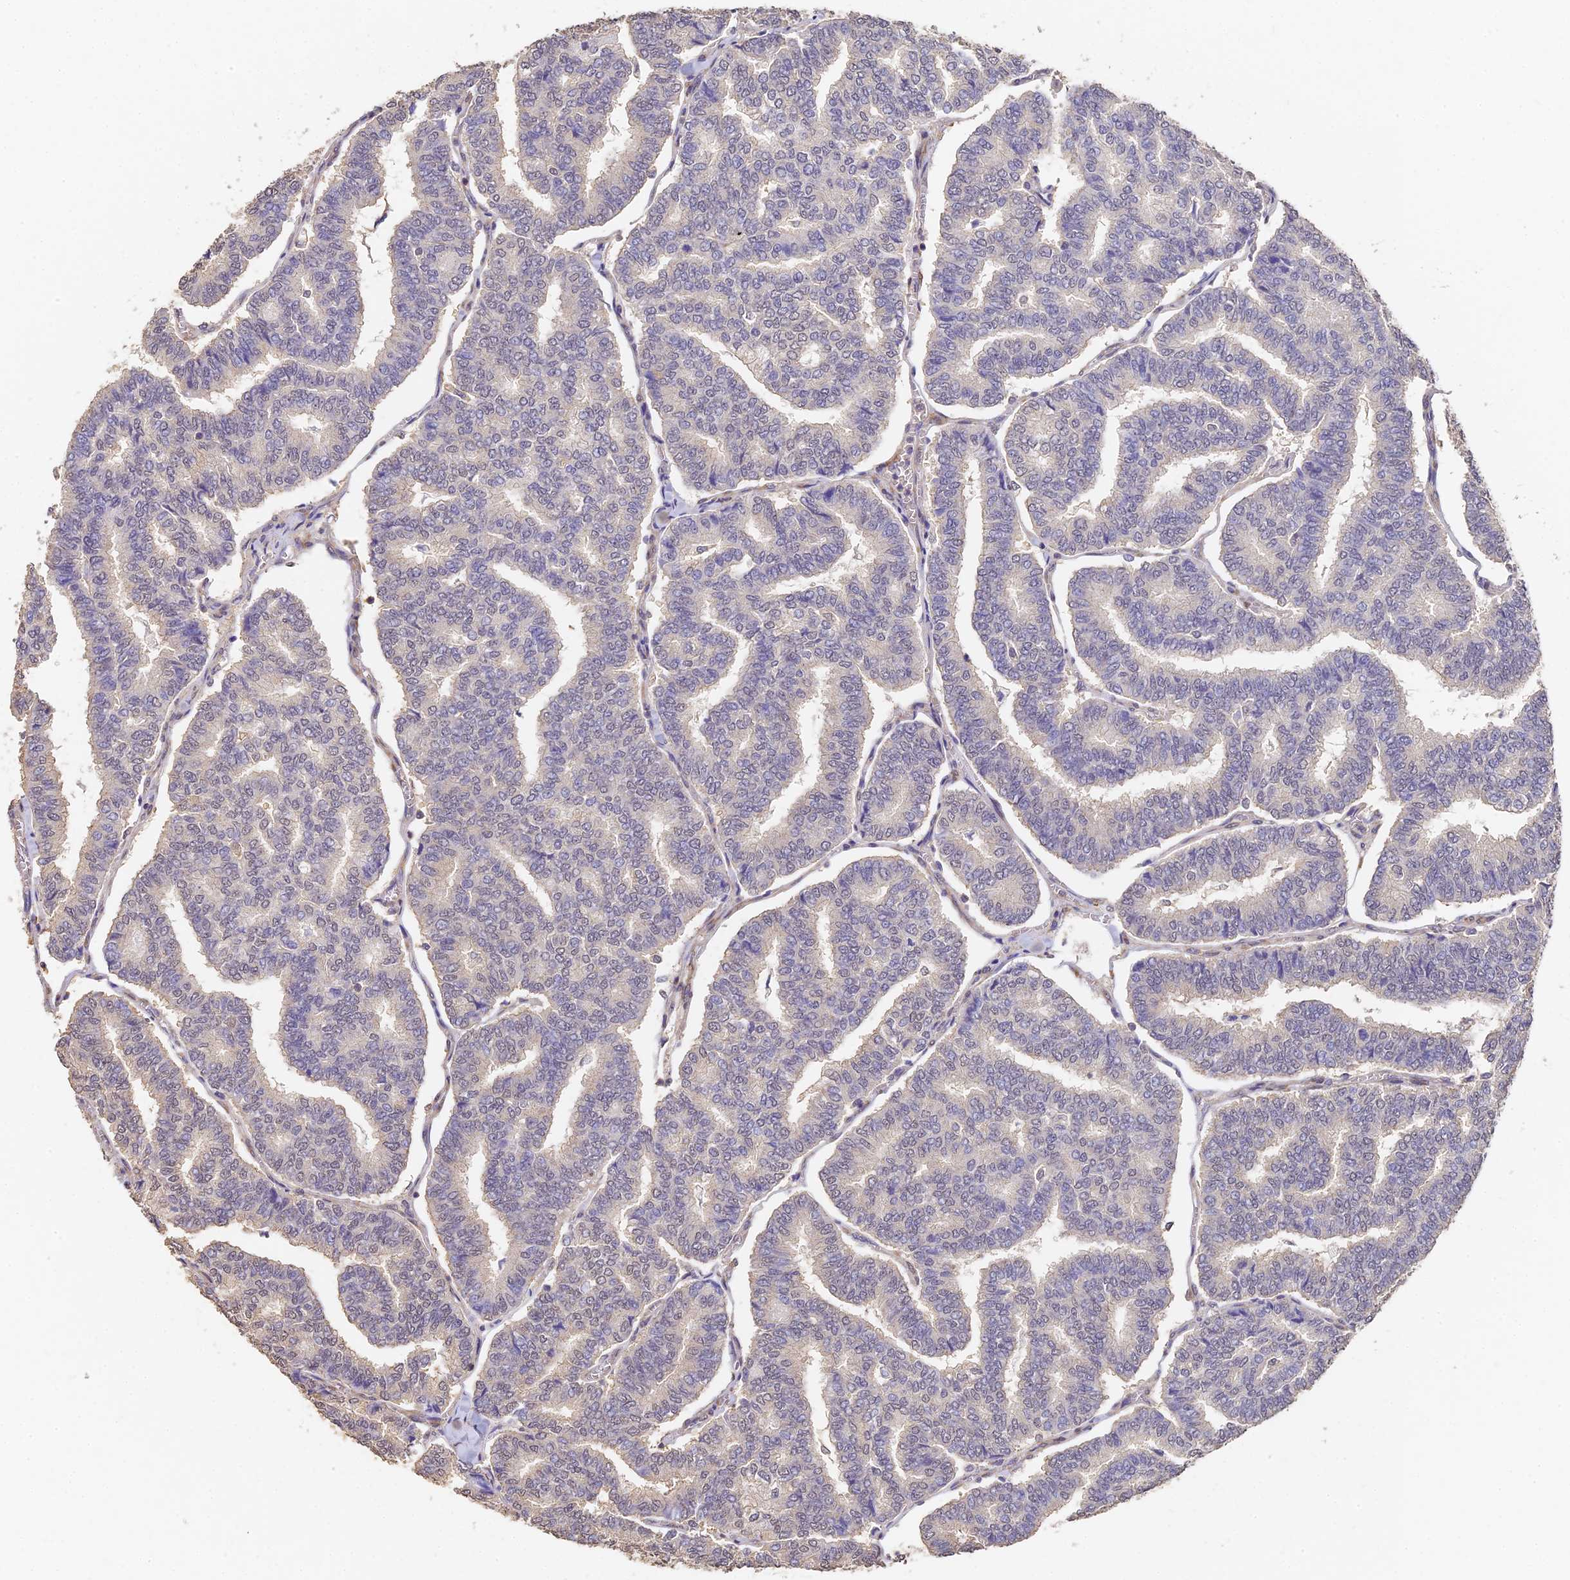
{"staining": {"intensity": "negative", "quantity": "none", "location": "none"}, "tissue": "thyroid cancer", "cell_type": "Tumor cells", "image_type": "cancer", "snomed": [{"axis": "morphology", "description": "Papillary adenocarcinoma, NOS"}, {"axis": "topography", "description": "Thyroid gland"}], "caption": "IHC photomicrograph of neoplastic tissue: thyroid cancer stained with DAB (3,3'-diaminobenzidine) reveals no significant protein positivity in tumor cells.", "gene": "SLC11A1", "patient": {"sex": "female", "age": 35}}